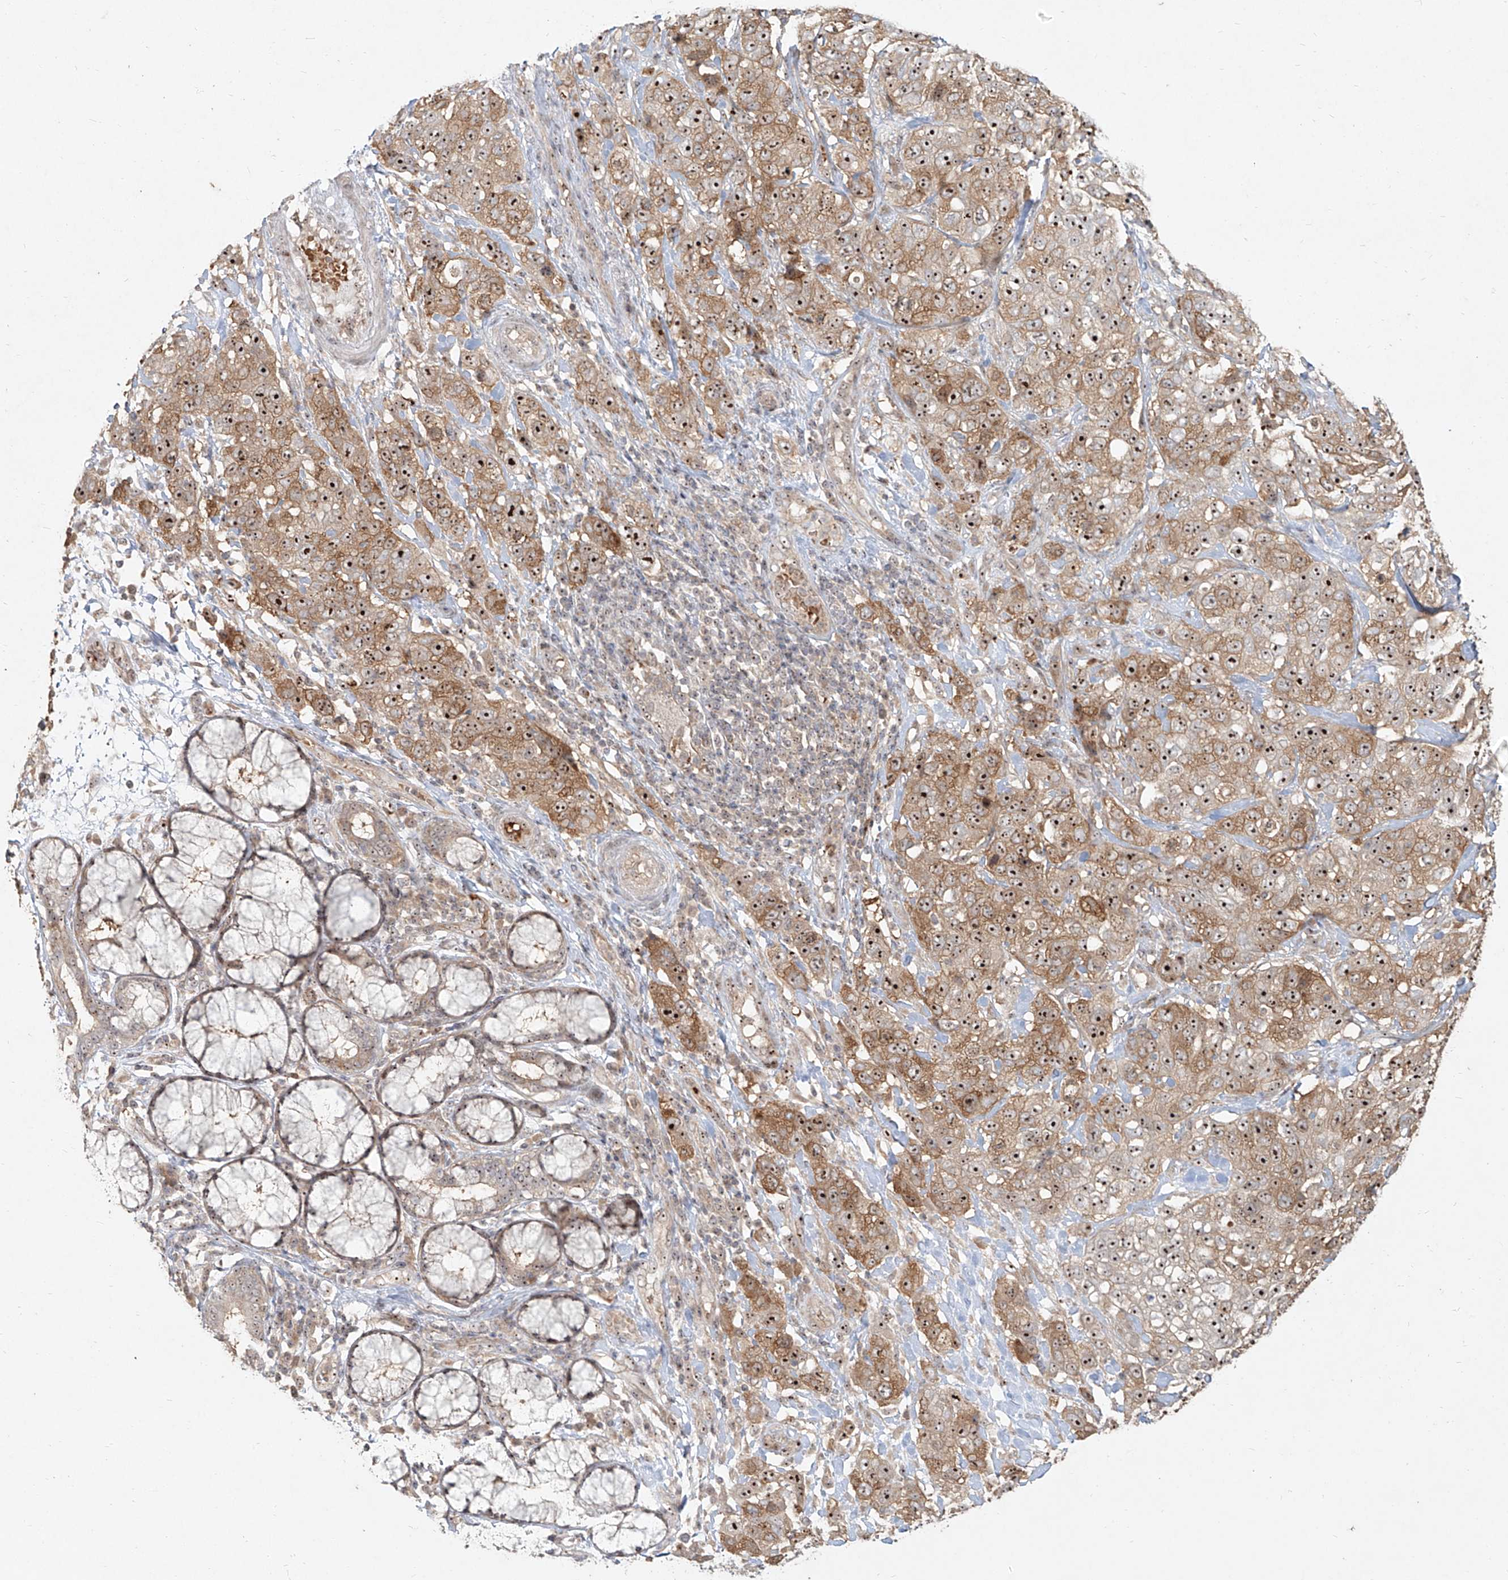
{"staining": {"intensity": "moderate", "quantity": ">75%", "location": "cytoplasmic/membranous,nuclear"}, "tissue": "stomach cancer", "cell_type": "Tumor cells", "image_type": "cancer", "snomed": [{"axis": "morphology", "description": "Adenocarcinoma, NOS"}, {"axis": "topography", "description": "Stomach"}], "caption": "Immunohistochemical staining of stomach adenocarcinoma demonstrates moderate cytoplasmic/membranous and nuclear protein expression in approximately >75% of tumor cells. The staining was performed using DAB (3,3'-diaminobenzidine) to visualize the protein expression in brown, while the nuclei were stained in blue with hematoxylin (Magnification: 20x).", "gene": "BYSL", "patient": {"sex": "male", "age": 48}}